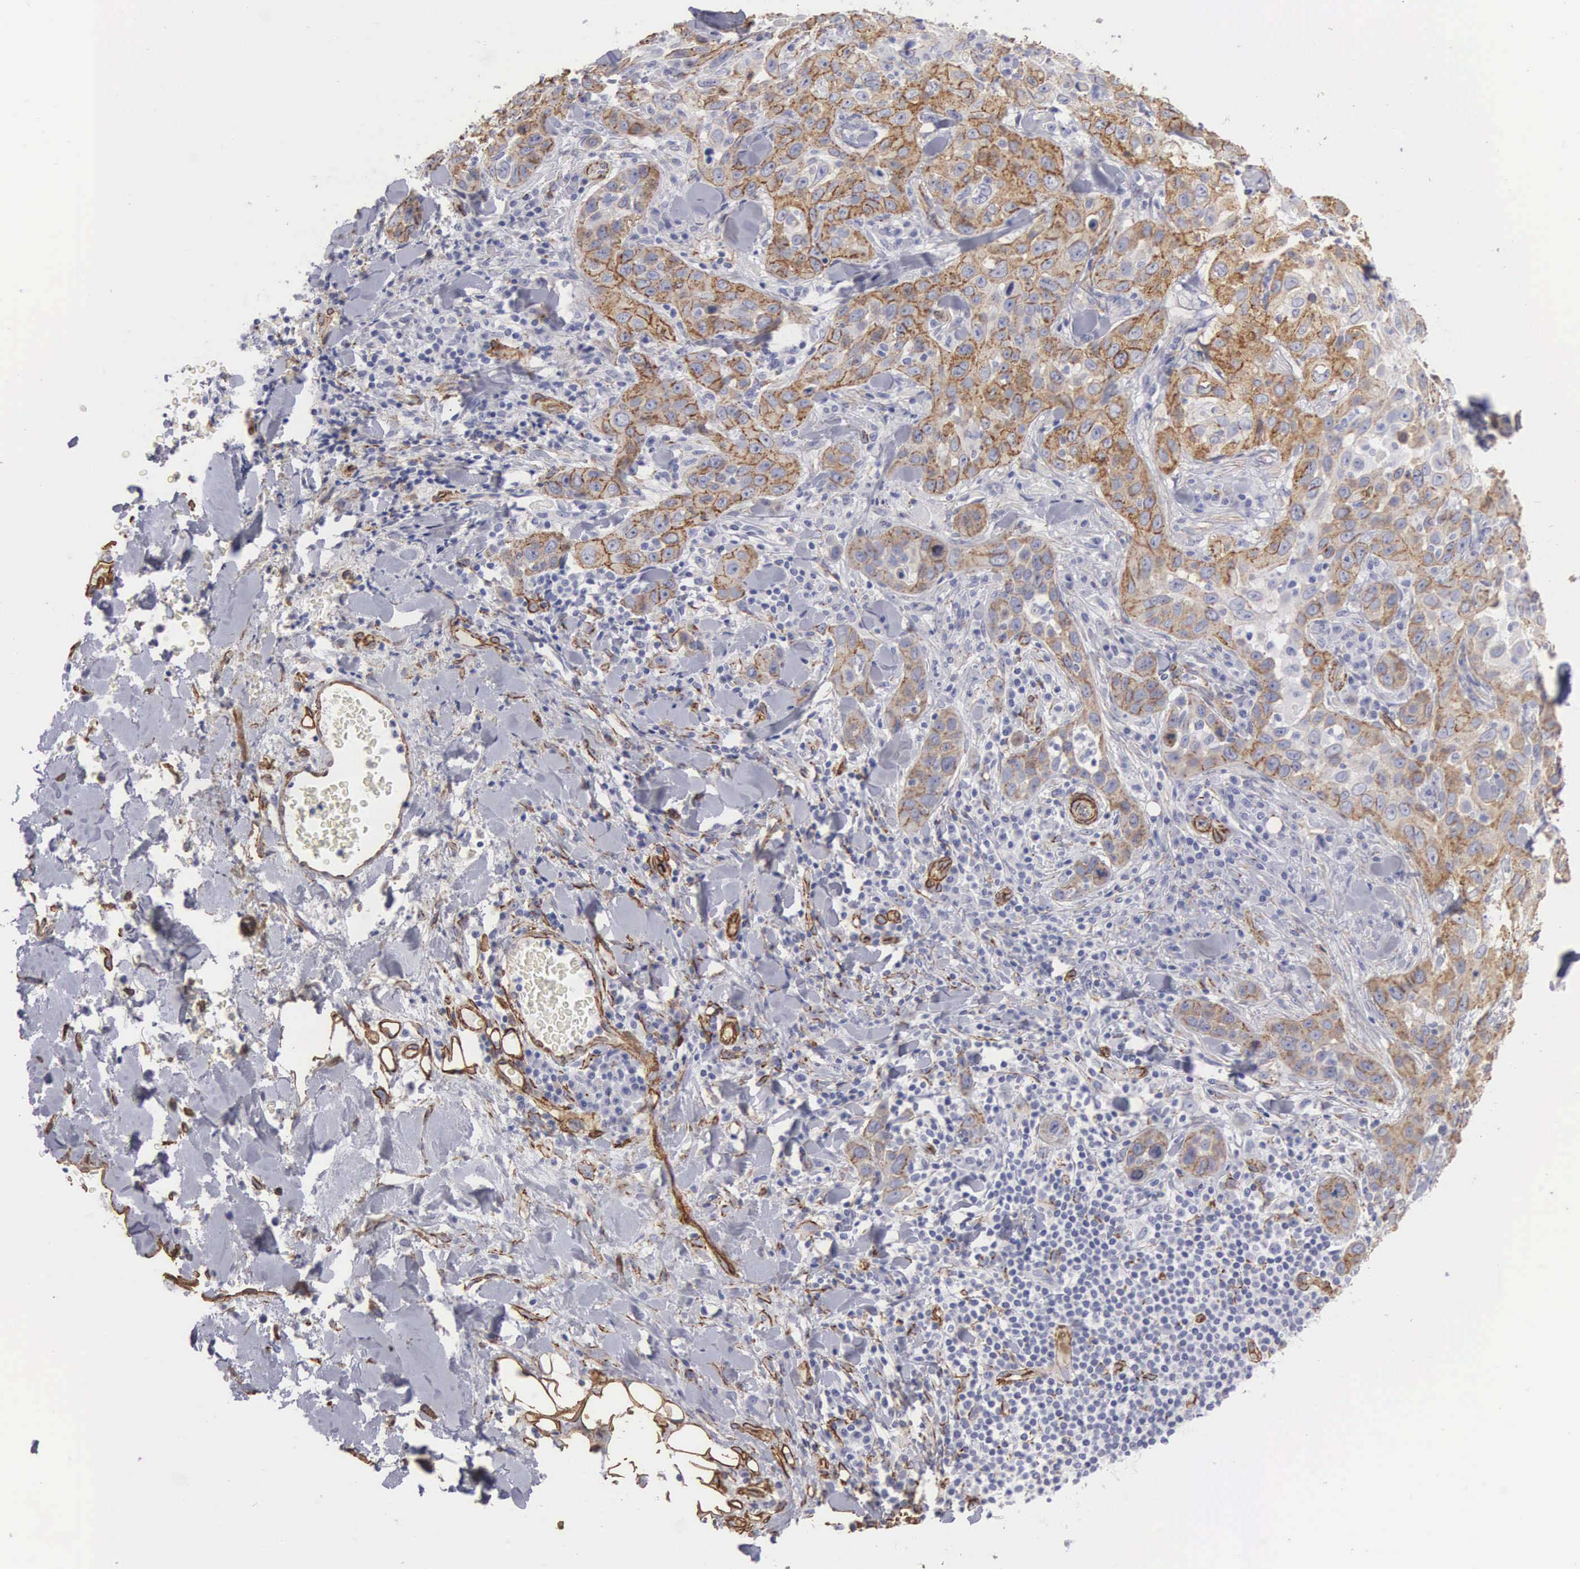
{"staining": {"intensity": "weak", "quantity": "25%-75%", "location": "cytoplasmic/membranous"}, "tissue": "skin cancer", "cell_type": "Tumor cells", "image_type": "cancer", "snomed": [{"axis": "morphology", "description": "Squamous cell carcinoma, NOS"}, {"axis": "topography", "description": "Skin"}], "caption": "Immunohistochemistry photomicrograph of neoplastic tissue: skin cancer (squamous cell carcinoma) stained using IHC exhibits low levels of weak protein expression localized specifically in the cytoplasmic/membranous of tumor cells, appearing as a cytoplasmic/membranous brown color.", "gene": "MAGEB10", "patient": {"sex": "male", "age": 84}}